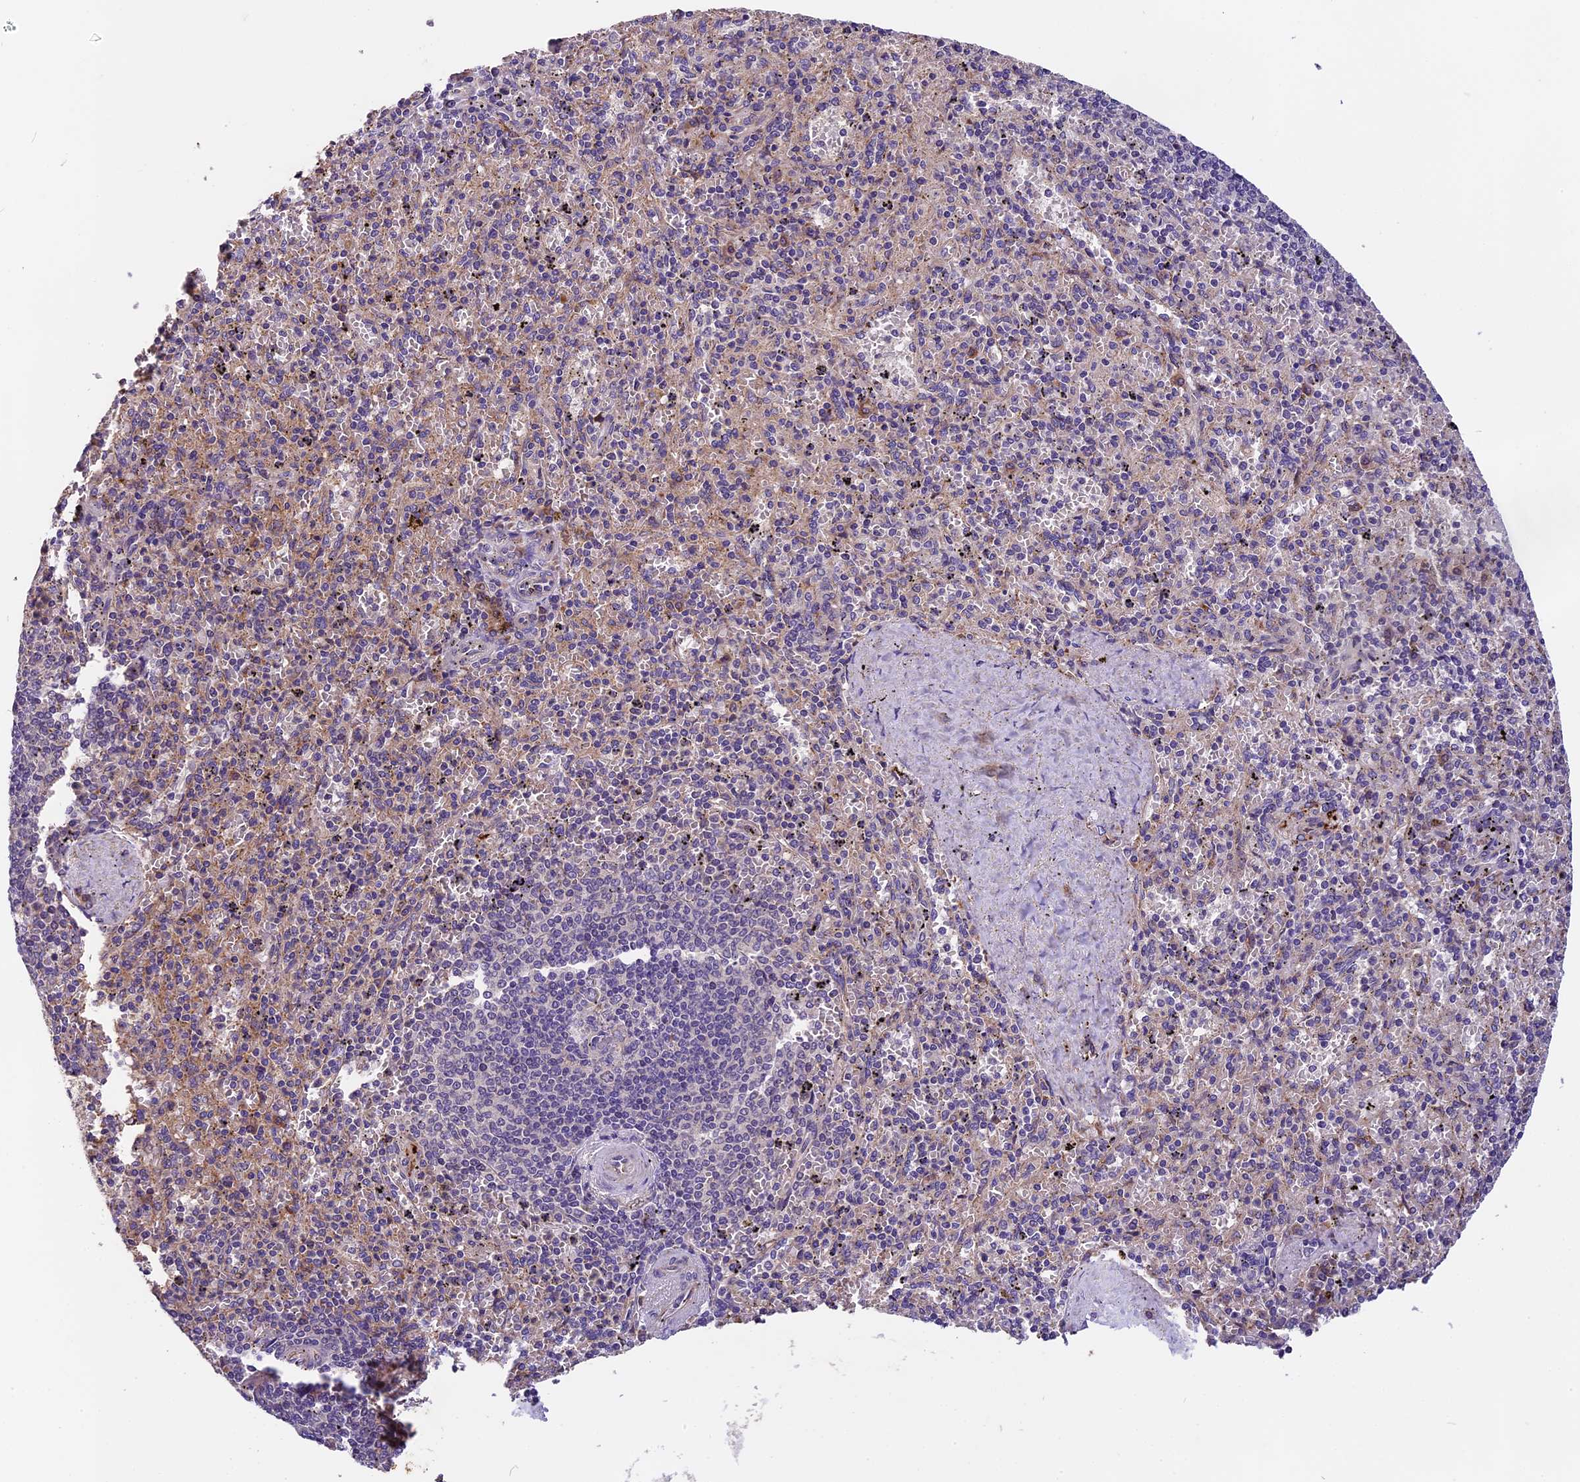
{"staining": {"intensity": "negative", "quantity": "none", "location": "none"}, "tissue": "spleen", "cell_type": "Cells in red pulp", "image_type": "normal", "snomed": [{"axis": "morphology", "description": "Normal tissue, NOS"}, {"axis": "topography", "description": "Spleen"}], "caption": "Immunohistochemistry (IHC) image of unremarkable human spleen stained for a protein (brown), which shows no staining in cells in red pulp.", "gene": "COPE", "patient": {"sex": "male", "age": 82}}